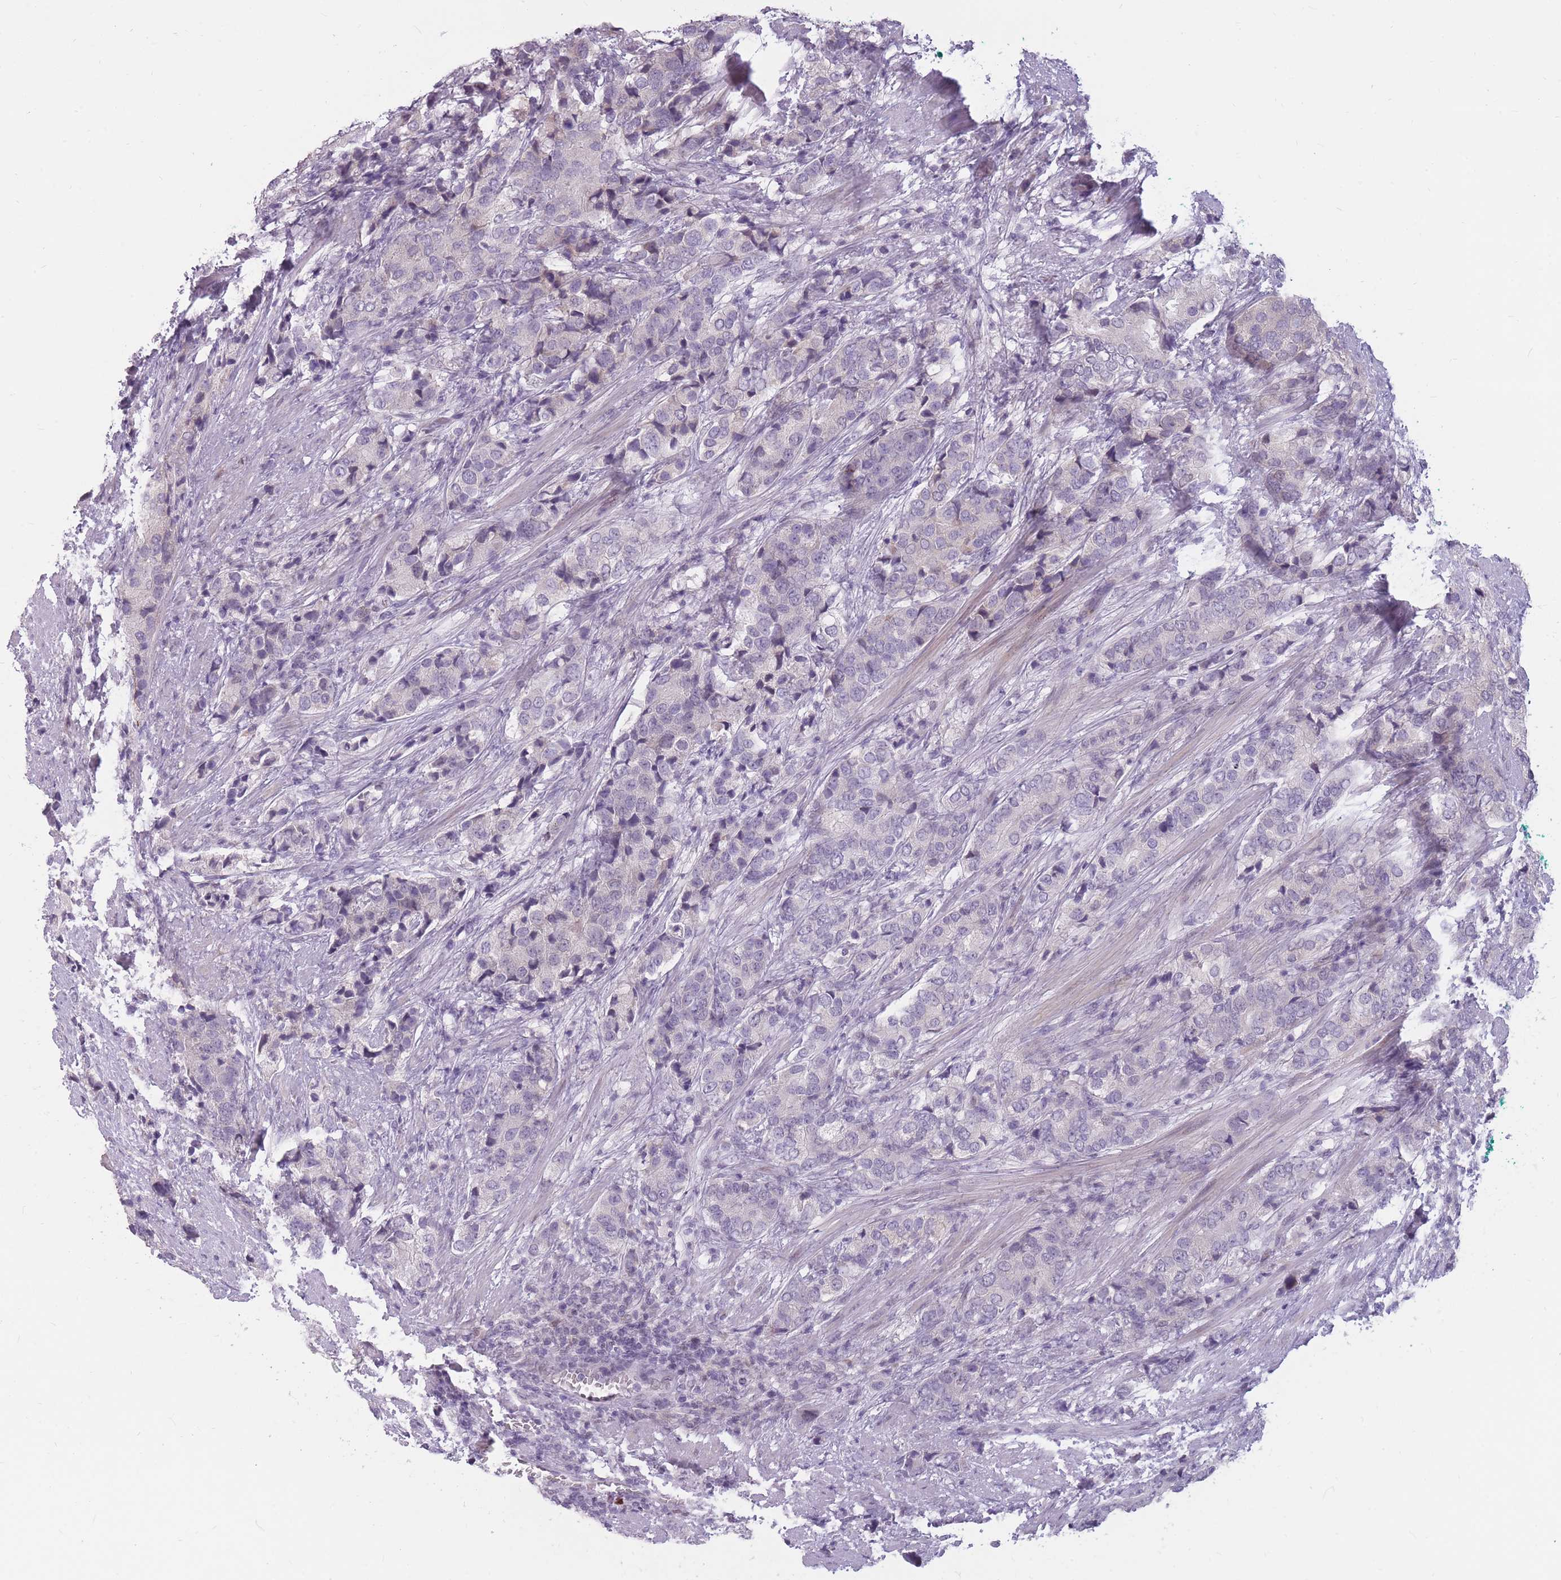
{"staining": {"intensity": "negative", "quantity": "none", "location": "none"}, "tissue": "prostate cancer", "cell_type": "Tumor cells", "image_type": "cancer", "snomed": [{"axis": "morphology", "description": "Adenocarcinoma, High grade"}, {"axis": "topography", "description": "Prostate"}], "caption": "Tumor cells show no significant protein positivity in prostate high-grade adenocarcinoma. (Brightfield microscopy of DAB (3,3'-diaminobenzidine) IHC at high magnification).", "gene": "POMZP3", "patient": {"sex": "male", "age": 62}}